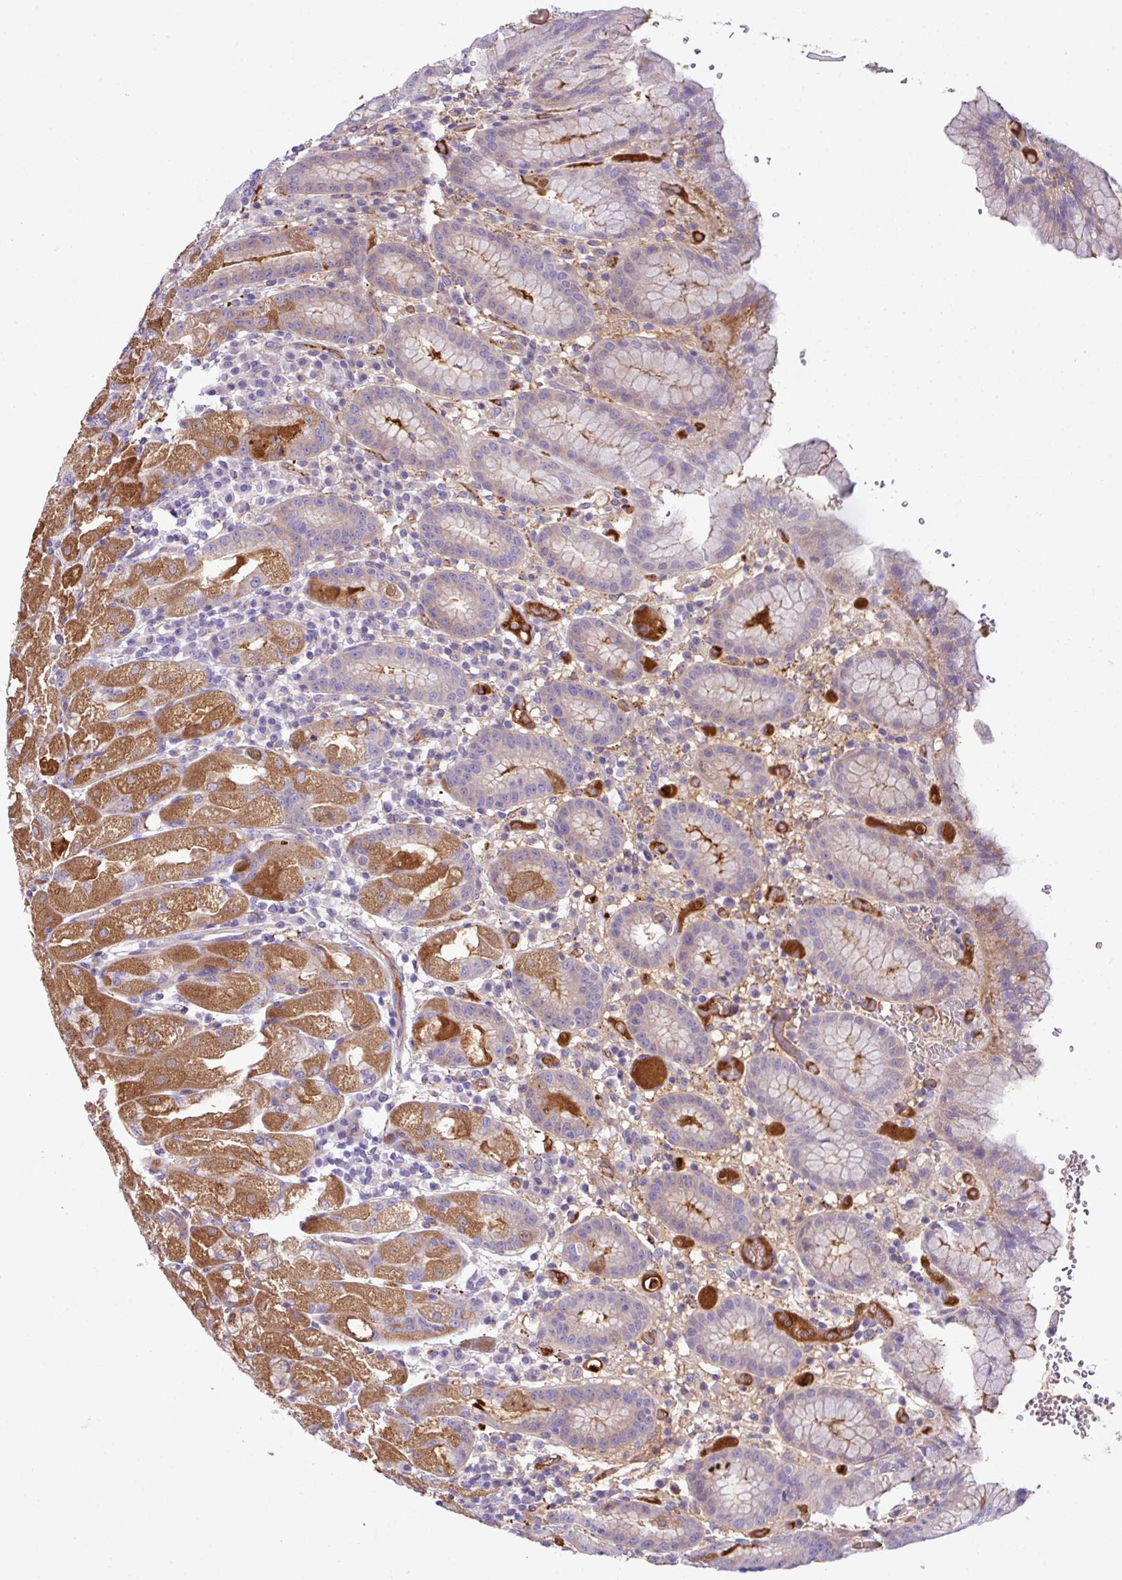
{"staining": {"intensity": "strong", "quantity": "25%-75%", "location": "cytoplasmic/membranous"}, "tissue": "stomach", "cell_type": "Glandular cells", "image_type": "normal", "snomed": [{"axis": "morphology", "description": "Normal tissue, NOS"}, {"axis": "topography", "description": "Stomach, upper"}], "caption": "Human stomach stained for a protein (brown) displays strong cytoplasmic/membranous positive staining in about 25%-75% of glandular cells.", "gene": "DNAL1", "patient": {"sex": "male", "age": 52}}